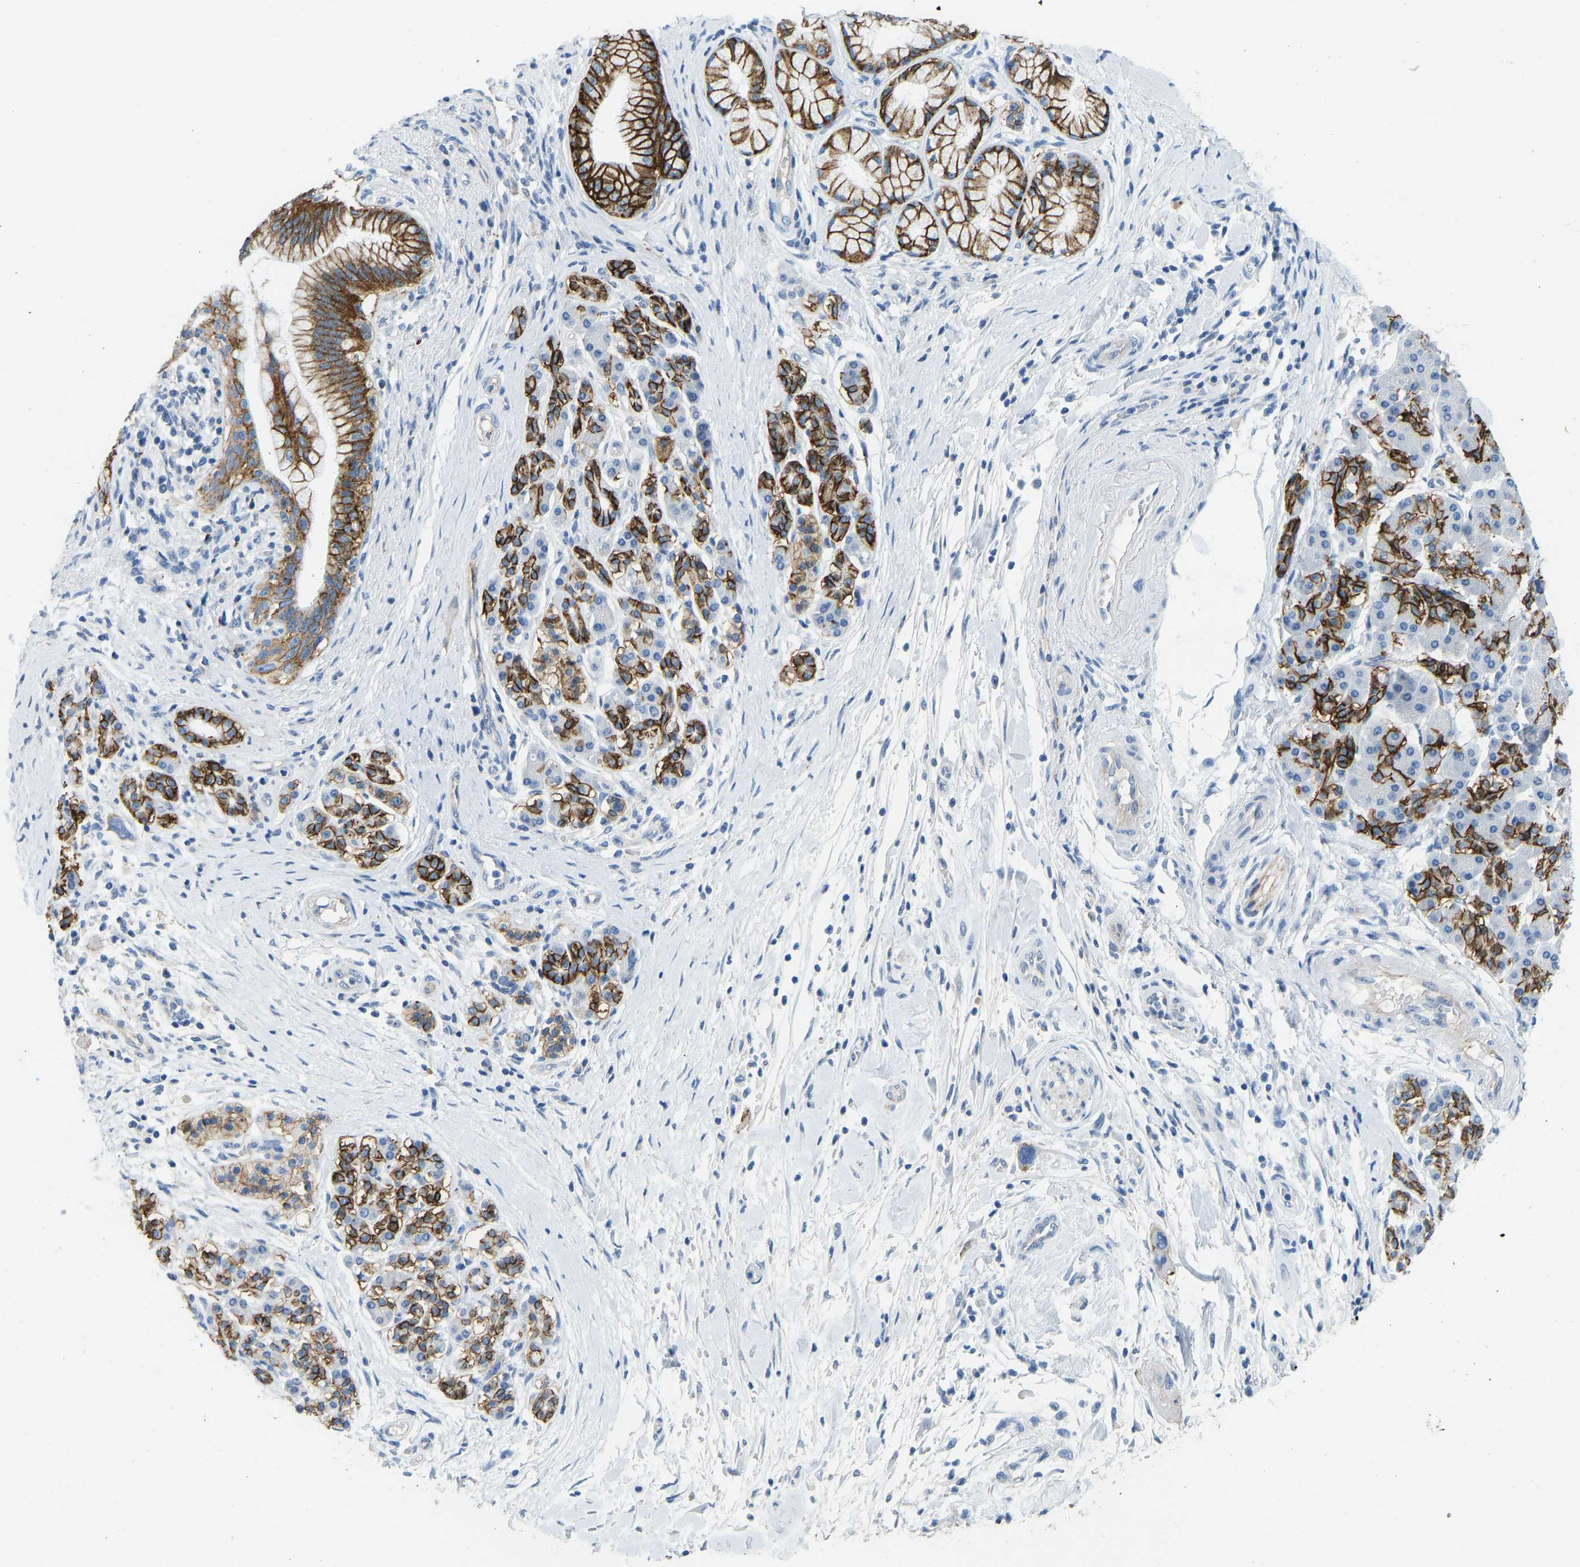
{"staining": {"intensity": "strong", "quantity": ">75%", "location": "cytoplasmic/membranous"}, "tissue": "pancreatic cancer", "cell_type": "Tumor cells", "image_type": "cancer", "snomed": [{"axis": "morphology", "description": "Normal tissue, NOS"}, {"axis": "morphology", "description": "Adenocarcinoma, NOS"}, {"axis": "topography", "description": "Pancreas"}], "caption": "IHC photomicrograph of pancreatic cancer (adenocarcinoma) stained for a protein (brown), which displays high levels of strong cytoplasmic/membranous staining in about >75% of tumor cells.", "gene": "ATP1A1", "patient": {"sex": "female", "age": 71}}